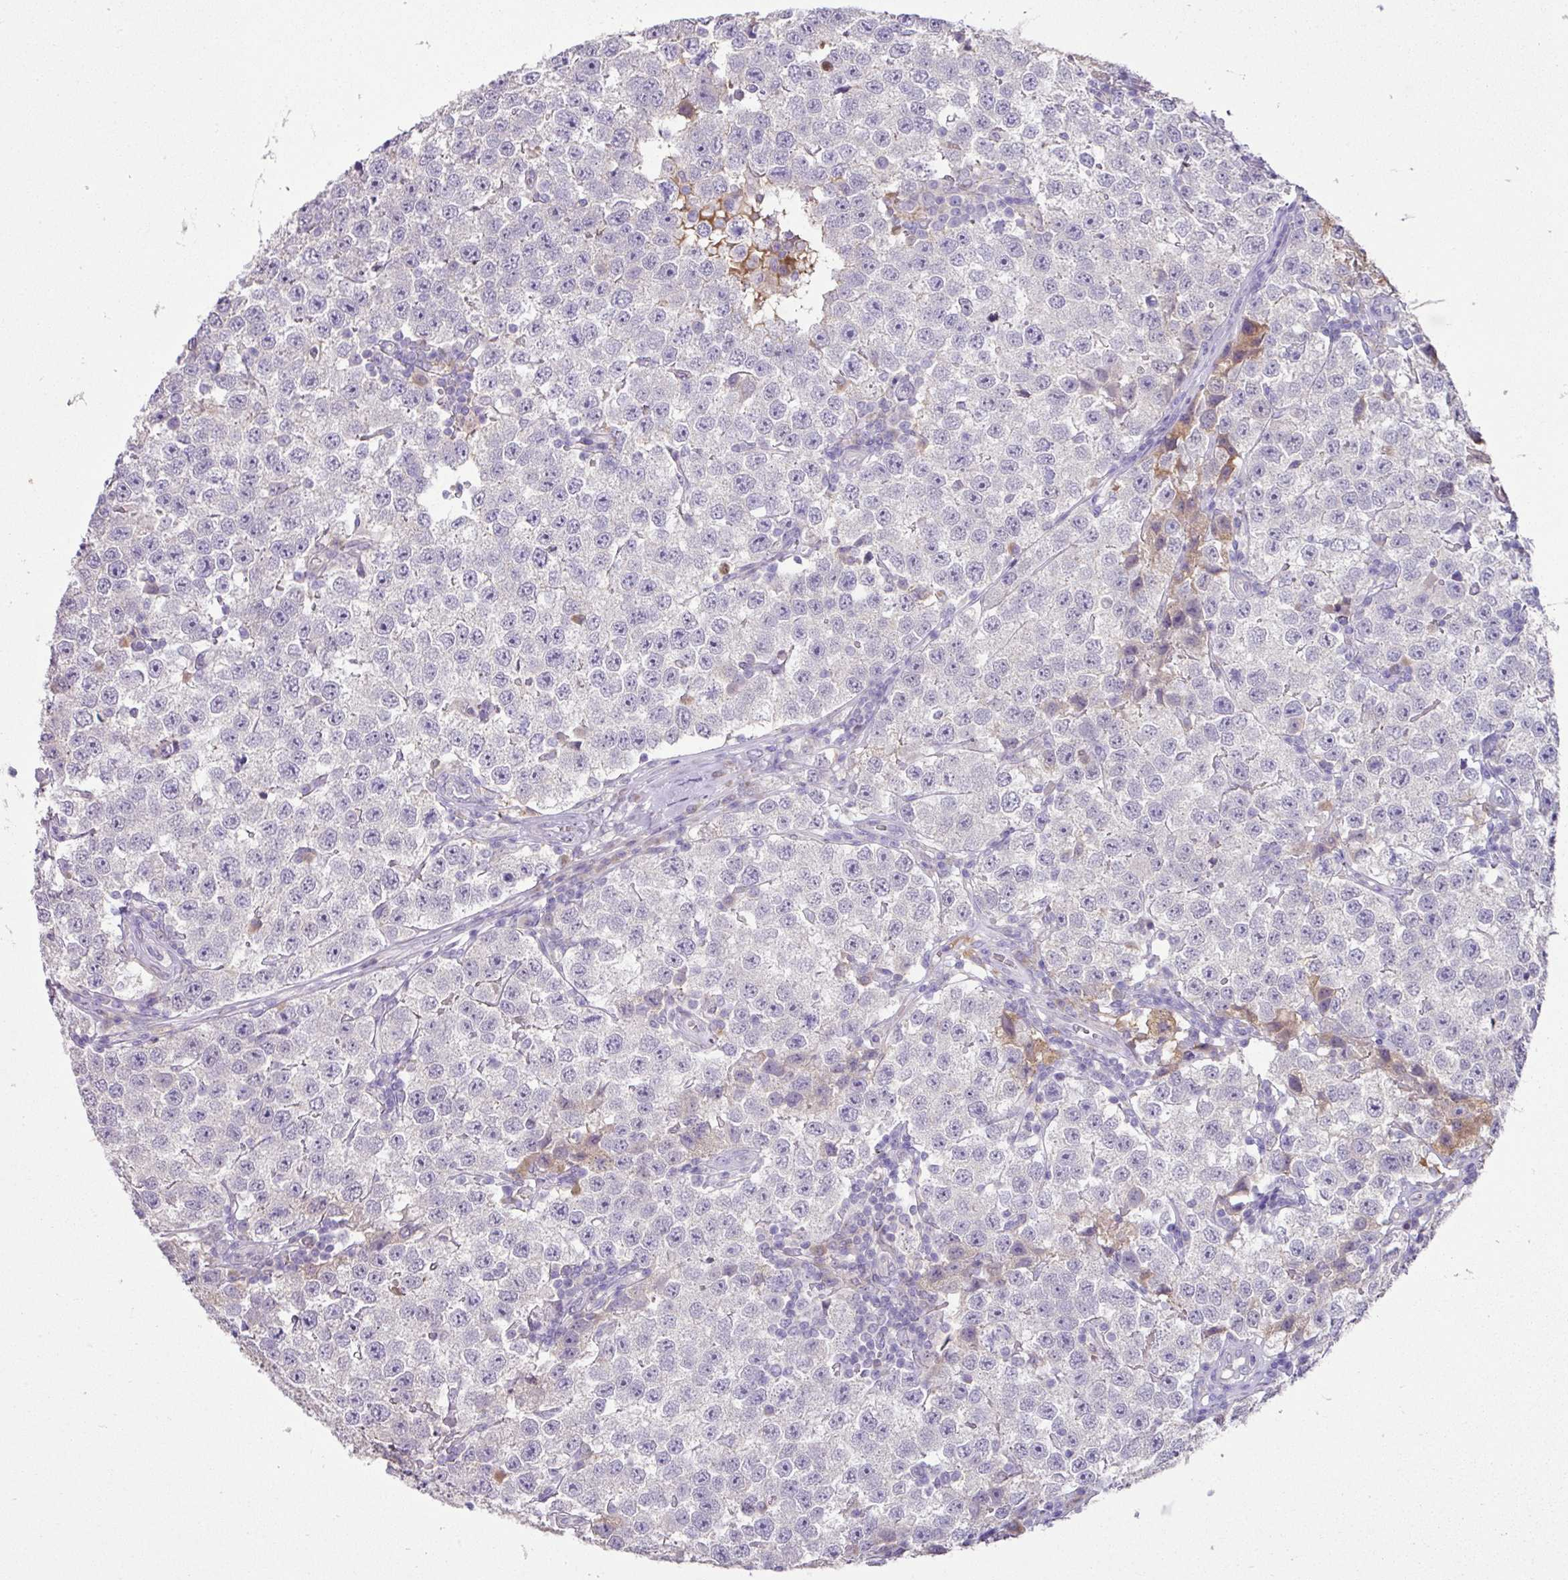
{"staining": {"intensity": "negative", "quantity": "none", "location": "none"}, "tissue": "testis cancer", "cell_type": "Tumor cells", "image_type": "cancer", "snomed": [{"axis": "morphology", "description": "Seminoma, NOS"}, {"axis": "topography", "description": "Testis"}], "caption": "IHC photomicrograph of human testis seminoma stained for a protein (brown), which reveals no positivity in tumor cells.", "gene": "PLEKHH3", "patient": {"sex": "male", "age": 34}}